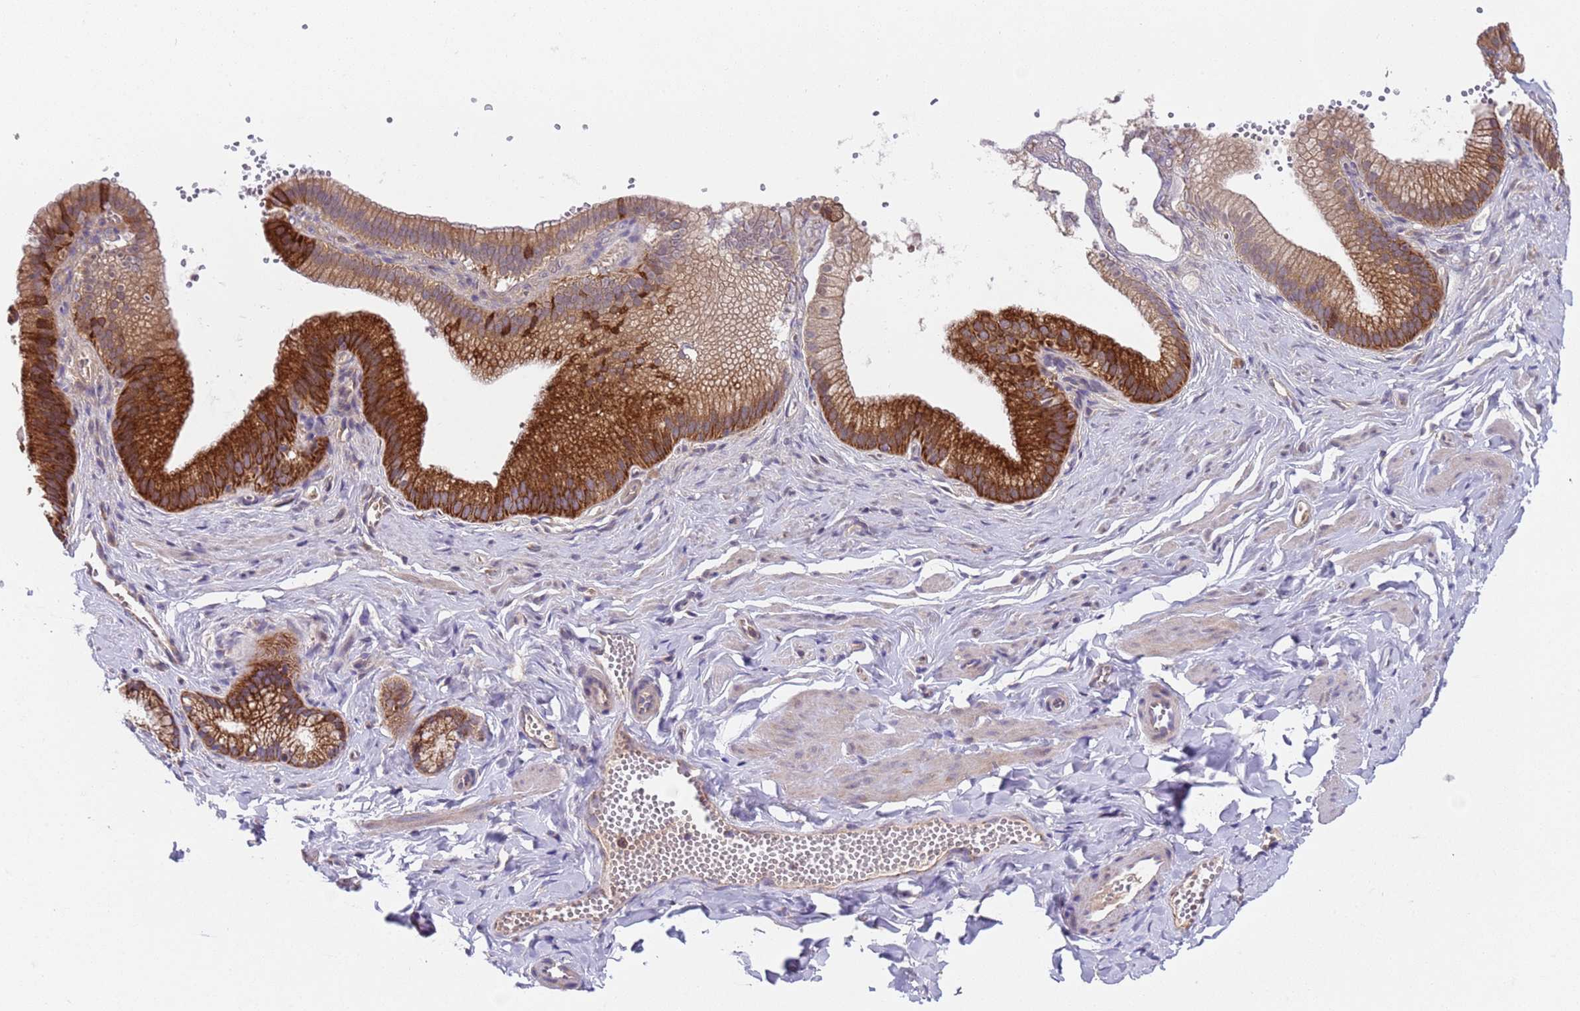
{"staining": {"intensity": "weak", "quantity": "<25%", "location": "cytoplasmic/membranous"}, "tissue": "adipose tissue", "cell_type": "Adipocytes", "image_type": "normal", "snomed": [{"axis": "morphology", "description": "Normal tissue, NOS"}, {"axis": "topography", "description": "Gallbladder"}, {"axis": "topography", "description": "Peripheral nerve tissue"}], "caption": "This photomicrograph is of normal adipose tissue stained with immunohistochemistry to label a protein in brown with the nuclei are counter-stained blue. There is no positivity in adipocytes.", "gene": "ACAD8", "patient": {"sex": "male", "age": 38}}